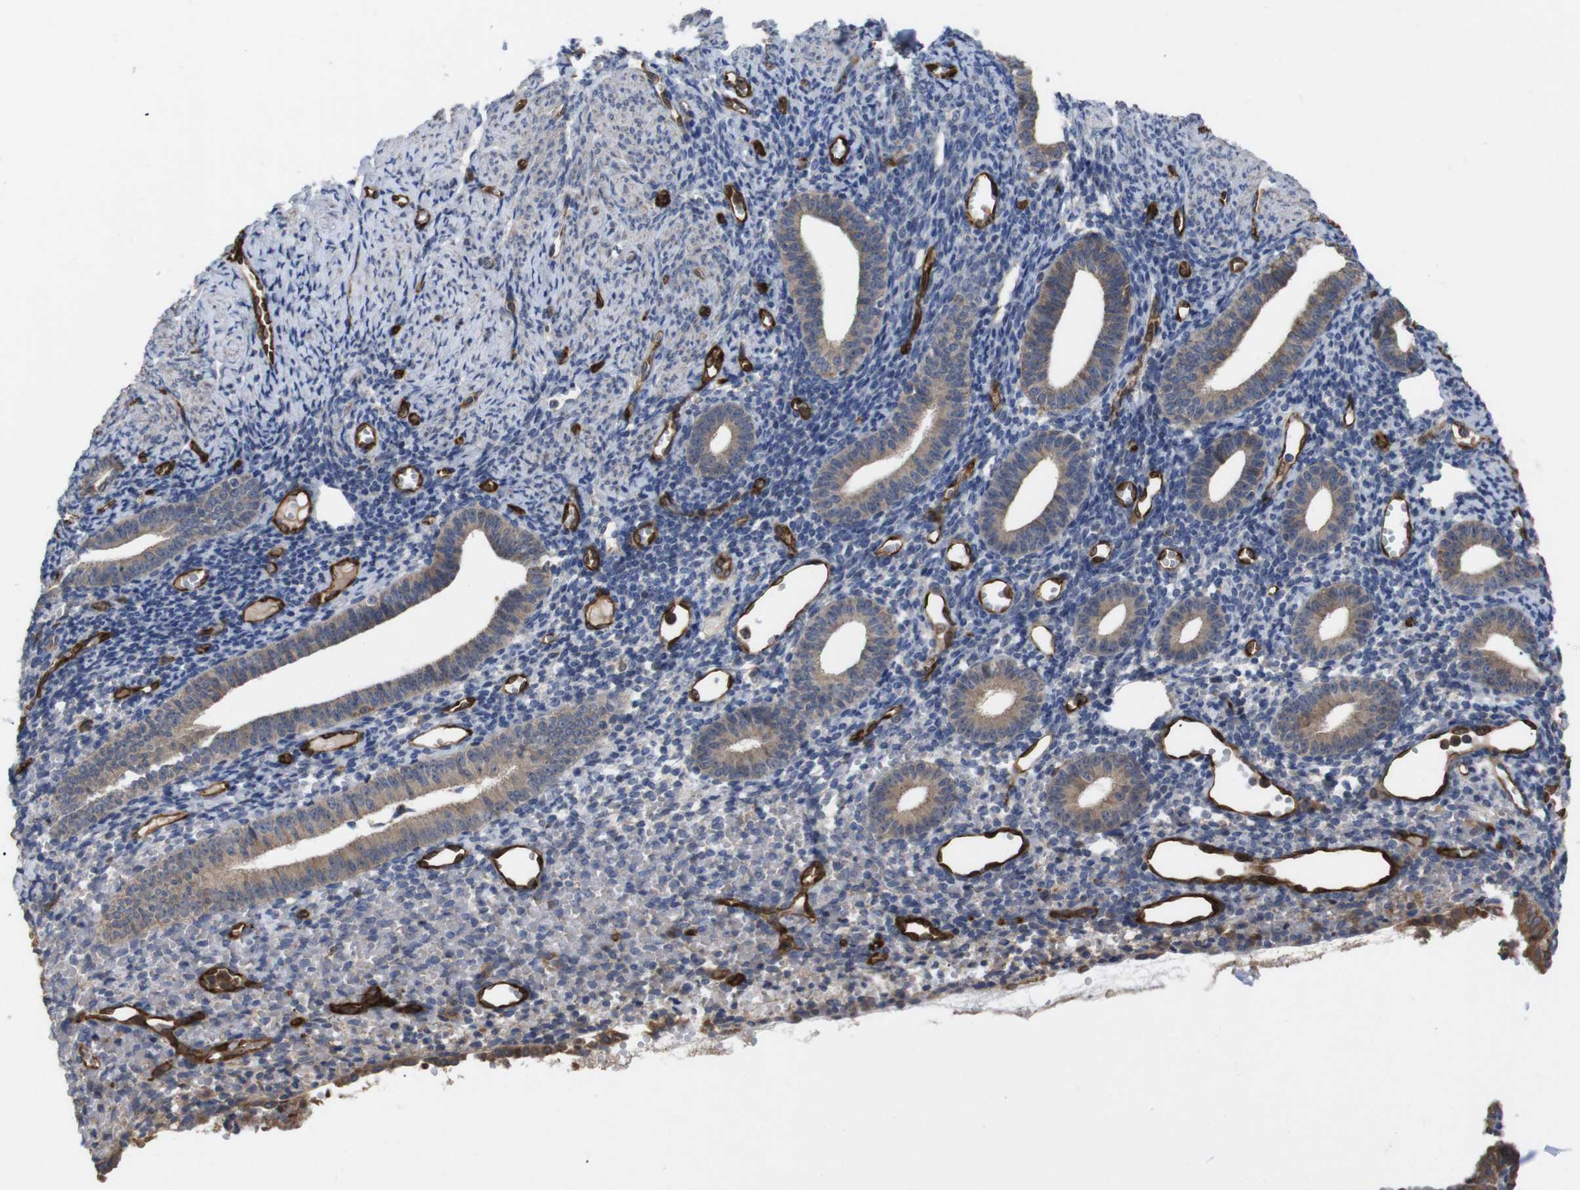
{"staining": {"intensity": "negative", "quantity": "none", "location": "none"}, "tissue": "endometrium", "cell_type": "Cells in endometrial stroma", "image_type": "normal", "snomed": [{"axis": "morphology", "description": "Normal tissue, NOS"}, {"axis": "topography", "description": "Endometrium"}], "caption": "Immunohistochemical staining of benign human endometrium reveals no significant staining in cells in endometrial stroma.", "gene": "TIAM1", "patient": {"sex": "female", "age": 50}}